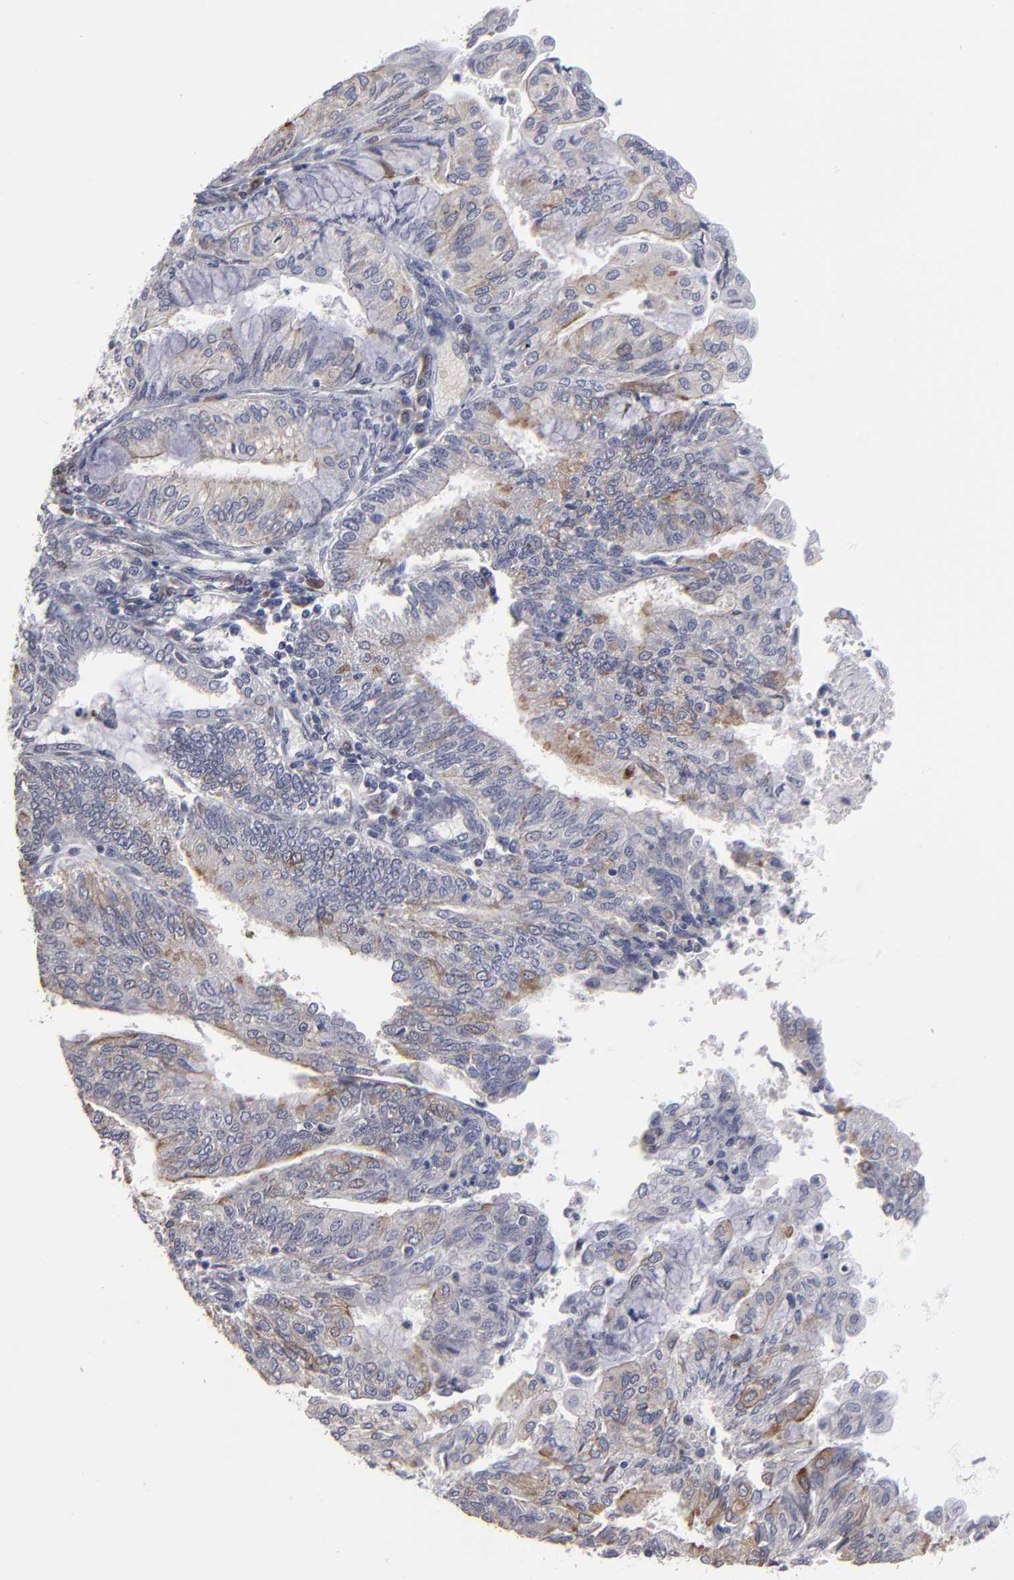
{"staining": {"intensity": "moderate", "quantity": "25%-75%", "location": "cytoplasmic/membranous"}, "tissue": "endometrial cancer", "cell_type": "Tumor cells", "image_type": "cancer", "snomed": [{"axis": "morphology", "description": "Adenocarcinoma, NOS"}, {"axis": "topography", "description": "Endometrium"}], "caption": "IHC histopathology image of human endometrial cancer stained for a protein (brown), which reveals medium levels of moderate cytoplasmic/membranous expression in about 25%-75% of tumor cells.", "gene": "CEP97", "patient": {"sex": "female", "age": 59}}